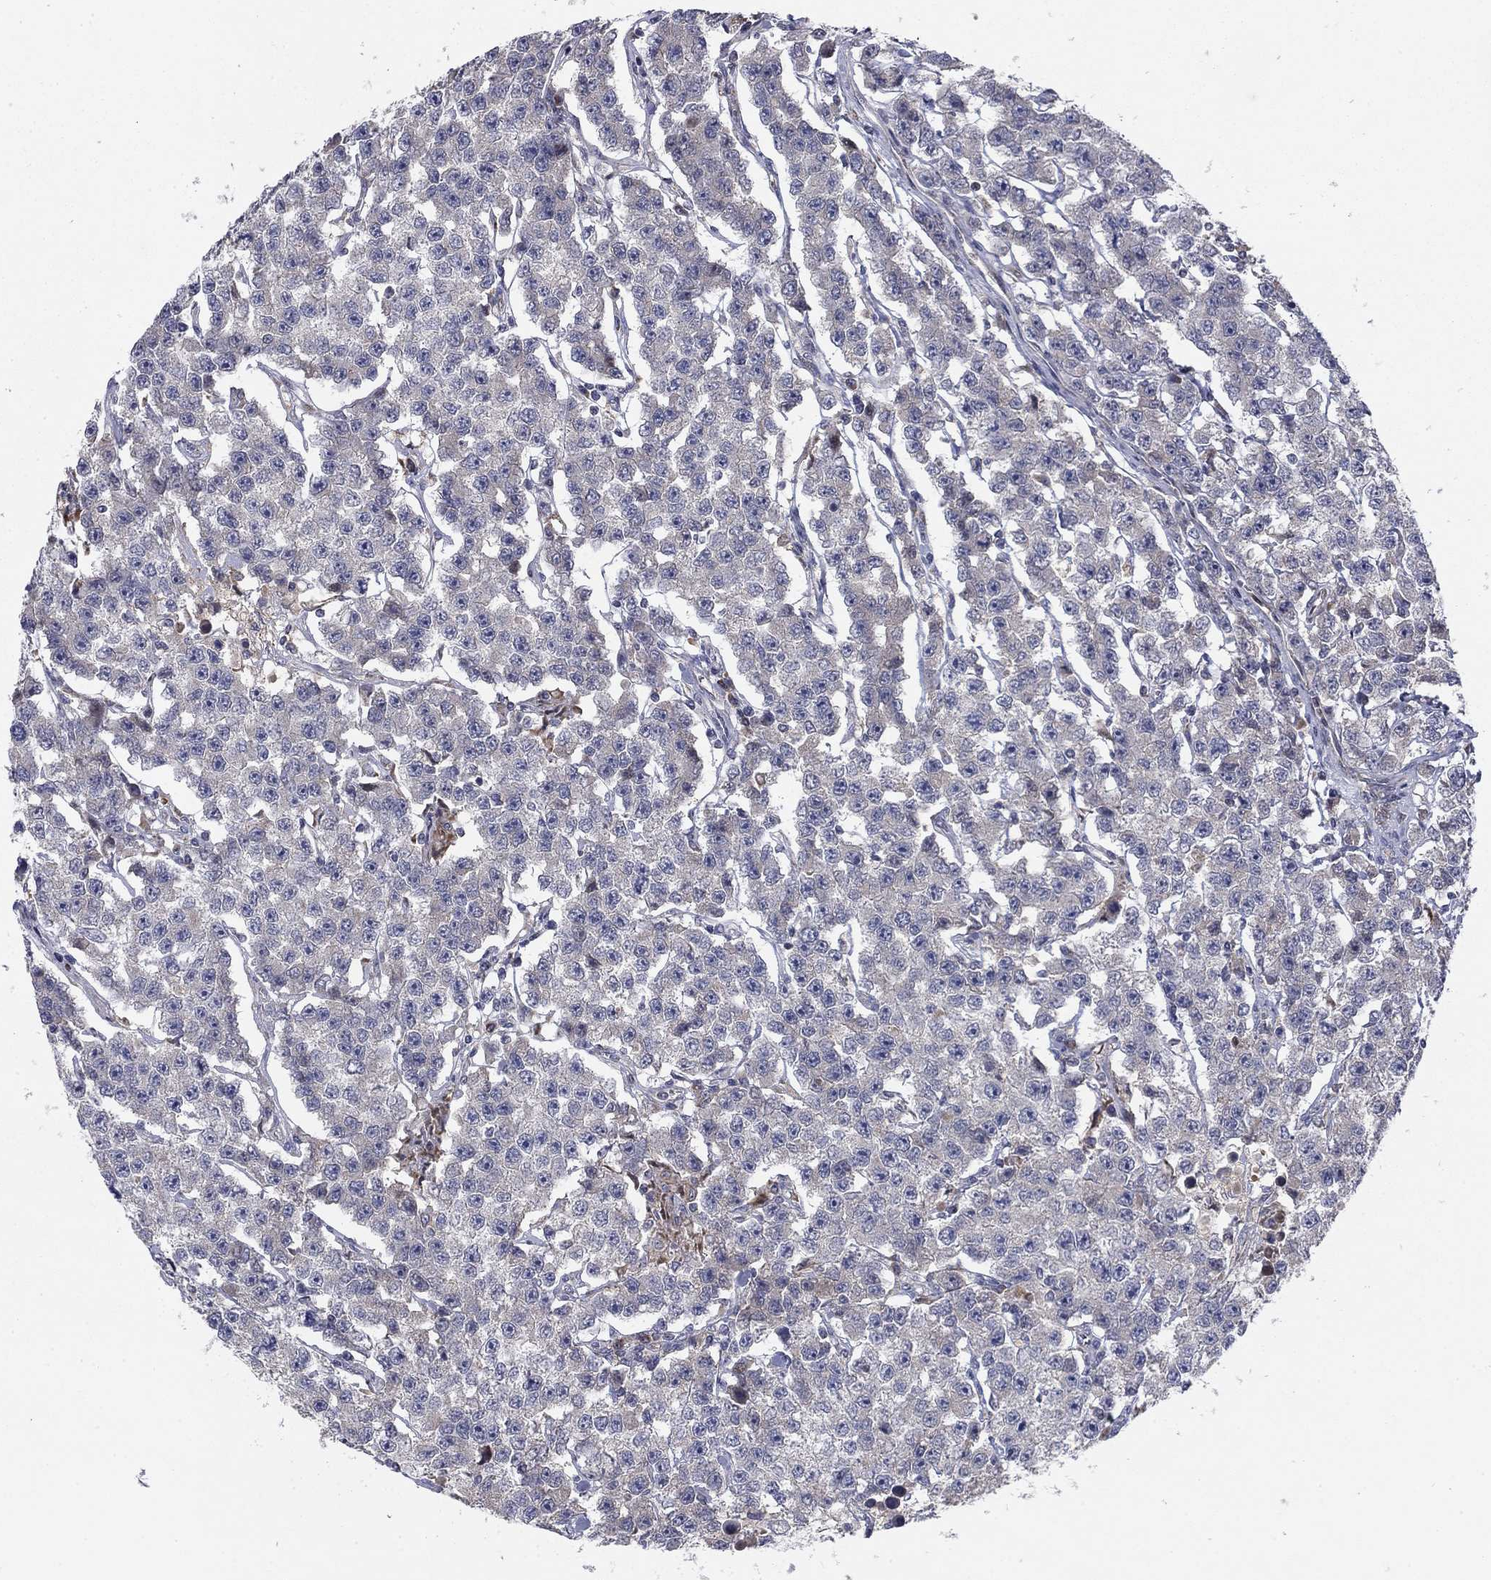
{"staining": {"intensity": "negative", "quantity": "none", "location": "none"}, "tissue": "testis cancer", "cell_type": "Tumor cells", "image_type": "cancer", "snomed": [{"axis": "morphology", "description": "Seminoma, NOS"}, {"axis": "topography", "description": "Testis"}], "caption": "Immunohistochemistry histopathology image of neoplastic tissue: human testis cancer stained with DAB shows no significant protein positivity in tumor cells. The staining is performed using DAB (3,3'-diaminobenzidine) brown chromogen with nuclei counter-stained in using hematoxylin.", "gene": "MMAA", "patient": {"sex": "male", "age": 59}}